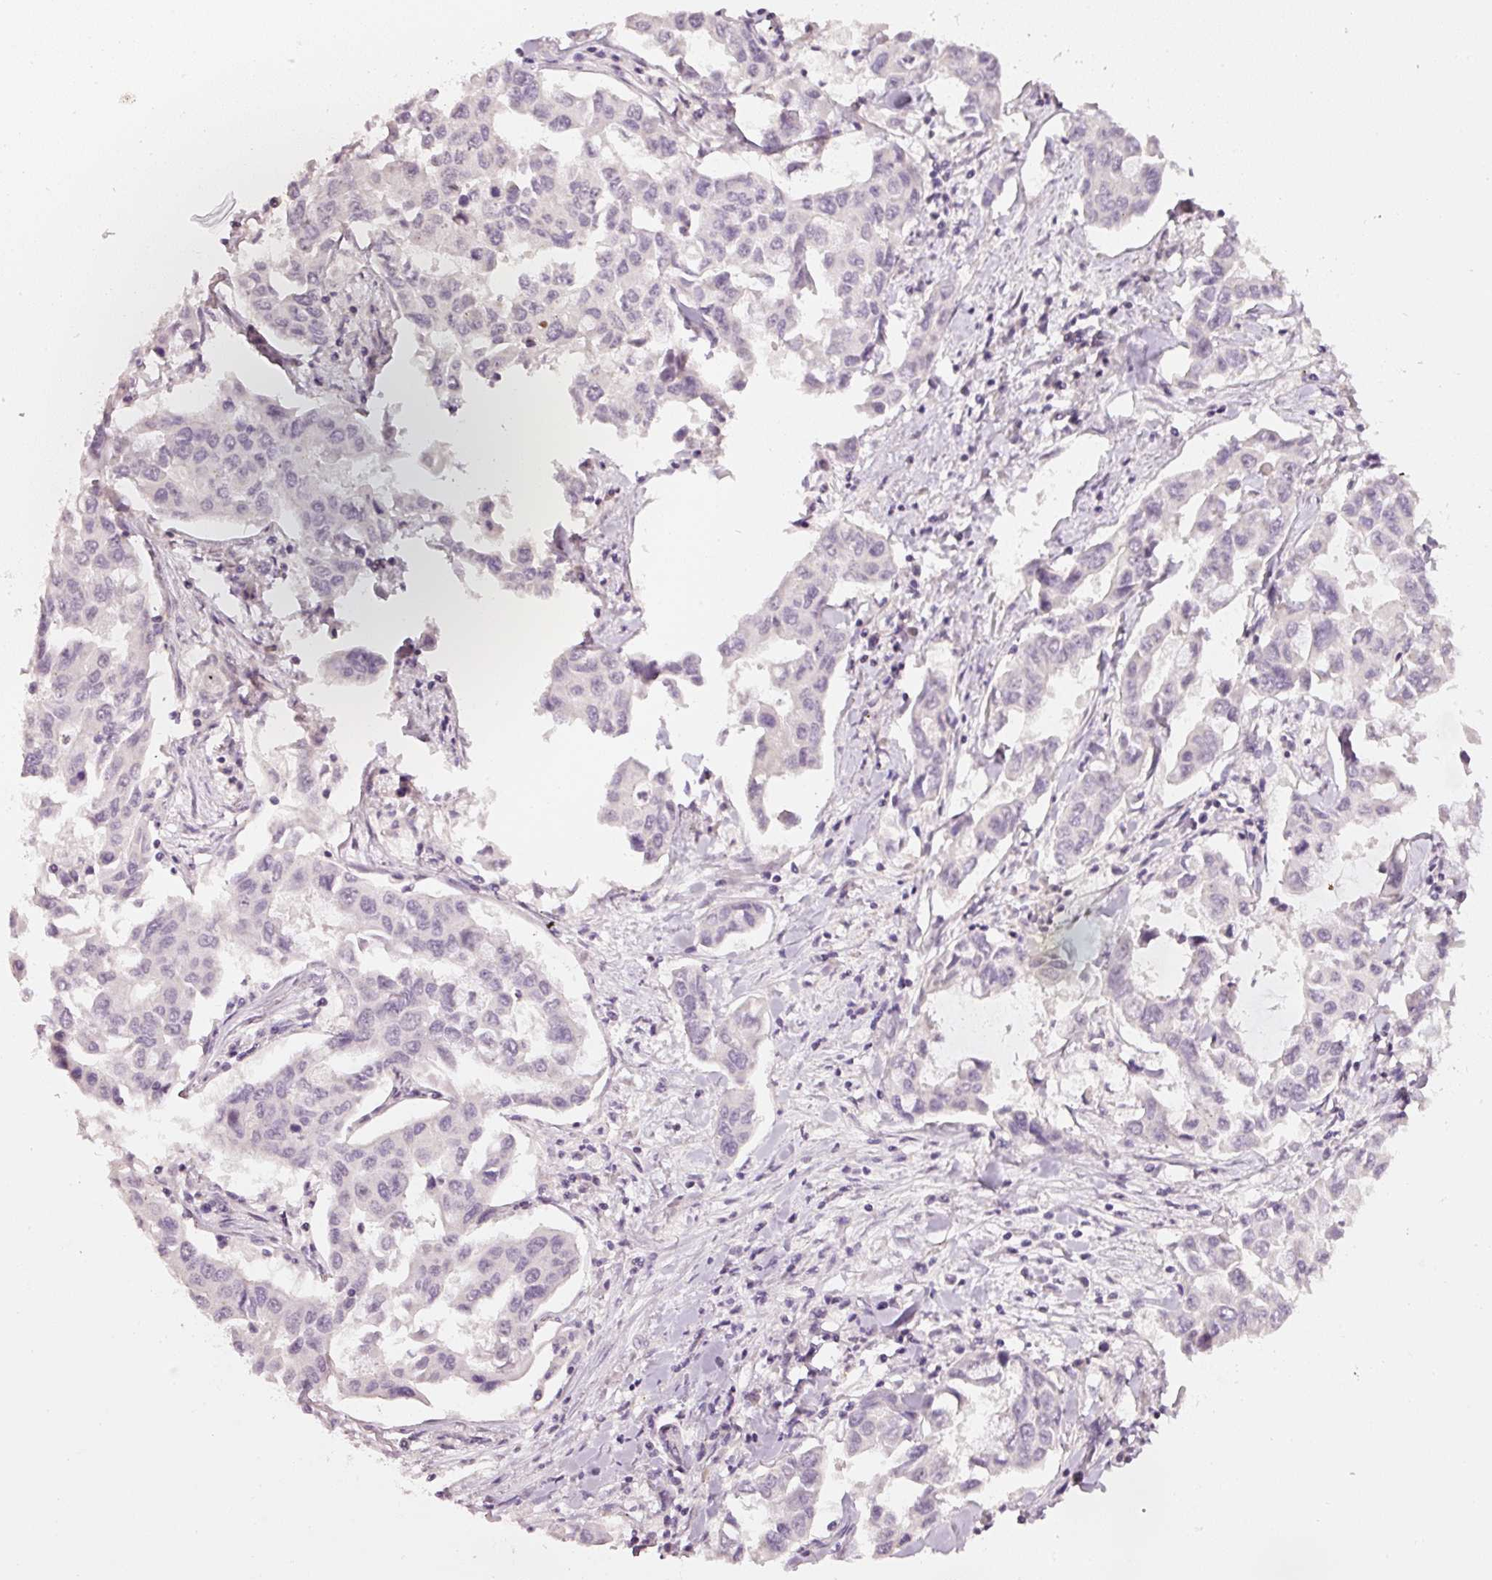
{"staining": {"intensity": "negative", "quantity": "none", "location": "none"}, "tissue": "lung cancer", "cell_type": "Tumor cells", "image_type": "cancer", "snomed": [{"axis": "morphology", "description": "Adenocarcinoma, NOS"}, {"axis": "topography", "description": "Lung"}], "caption": "This histopathology image is of lung cancer (adenocarcinoma) stained with IHC to label a protein in brown with the nuclei are counter-stained blue. There is no staining in tumor cells.", "gene": "TOB2", "patient": {"sex": "male", "age": 64}}